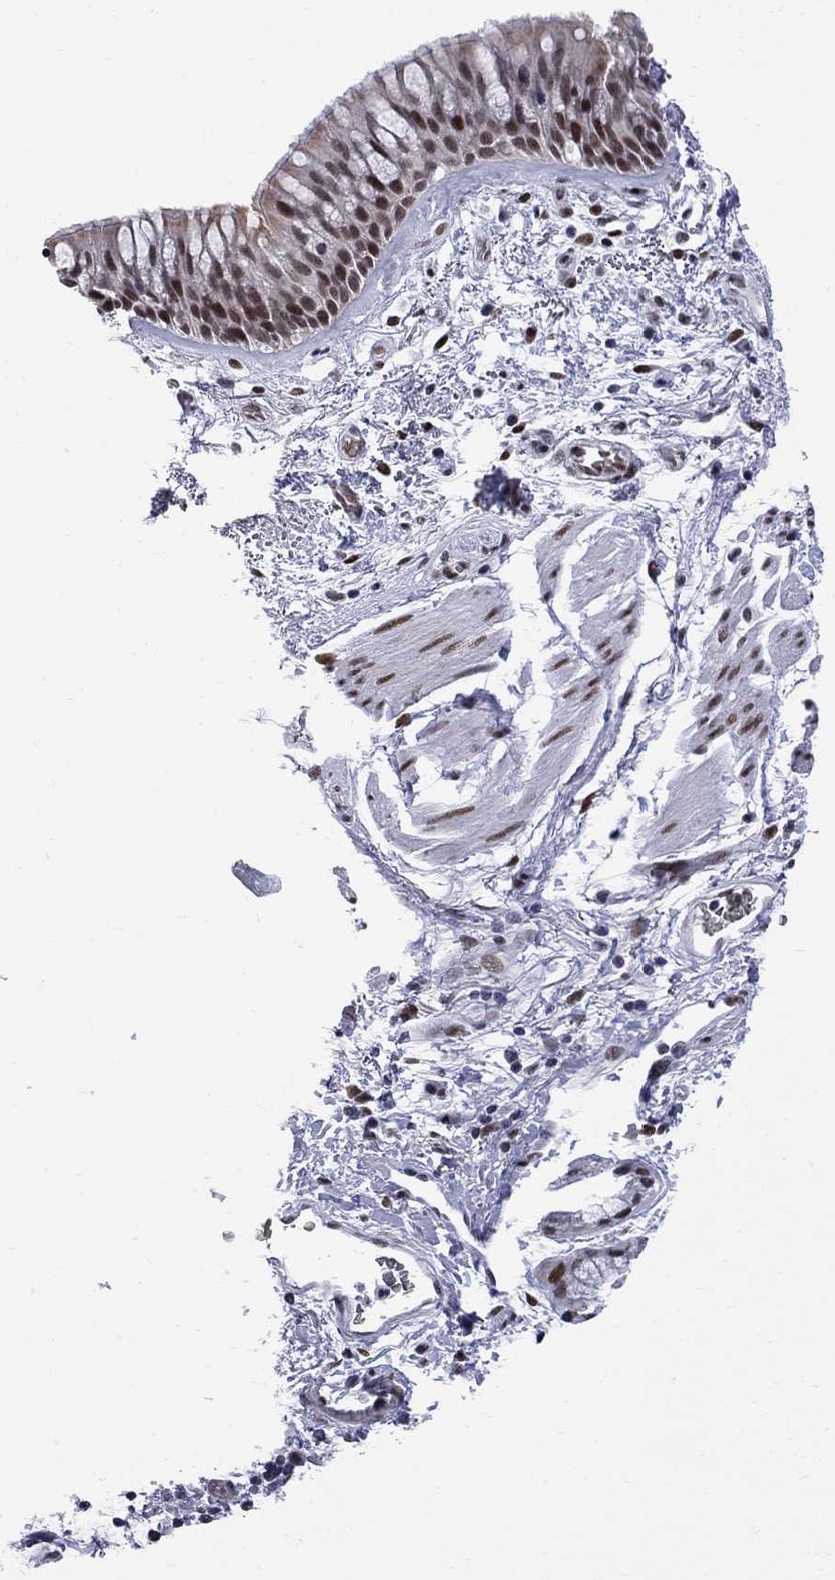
{"staining": {"intensity": "moderate", "quantity": "25%-75%", "location": "nuclear"}, "tissue": "bronchus", "cell_type": "Respiratory epithelial cells", "image_type": "normal", "snomed": [{"axis": "morphology", "description": "Normal tissue, NOS"}, {"axis": "topography", "description": "Bronchus"}, {"axis": "topography", "description": "Lung"}], "caption": "Moderate nuclear protein positivity is seen in approximately 25%-75% of respiratory epithelial cells in bronchus. Using DAB (brown) and hematoxylin (blue) stains, captured at high magnification using brightfield microscopy.", "gene": "ZBTB47", "patient": {"sex": "female", "age": 57}}